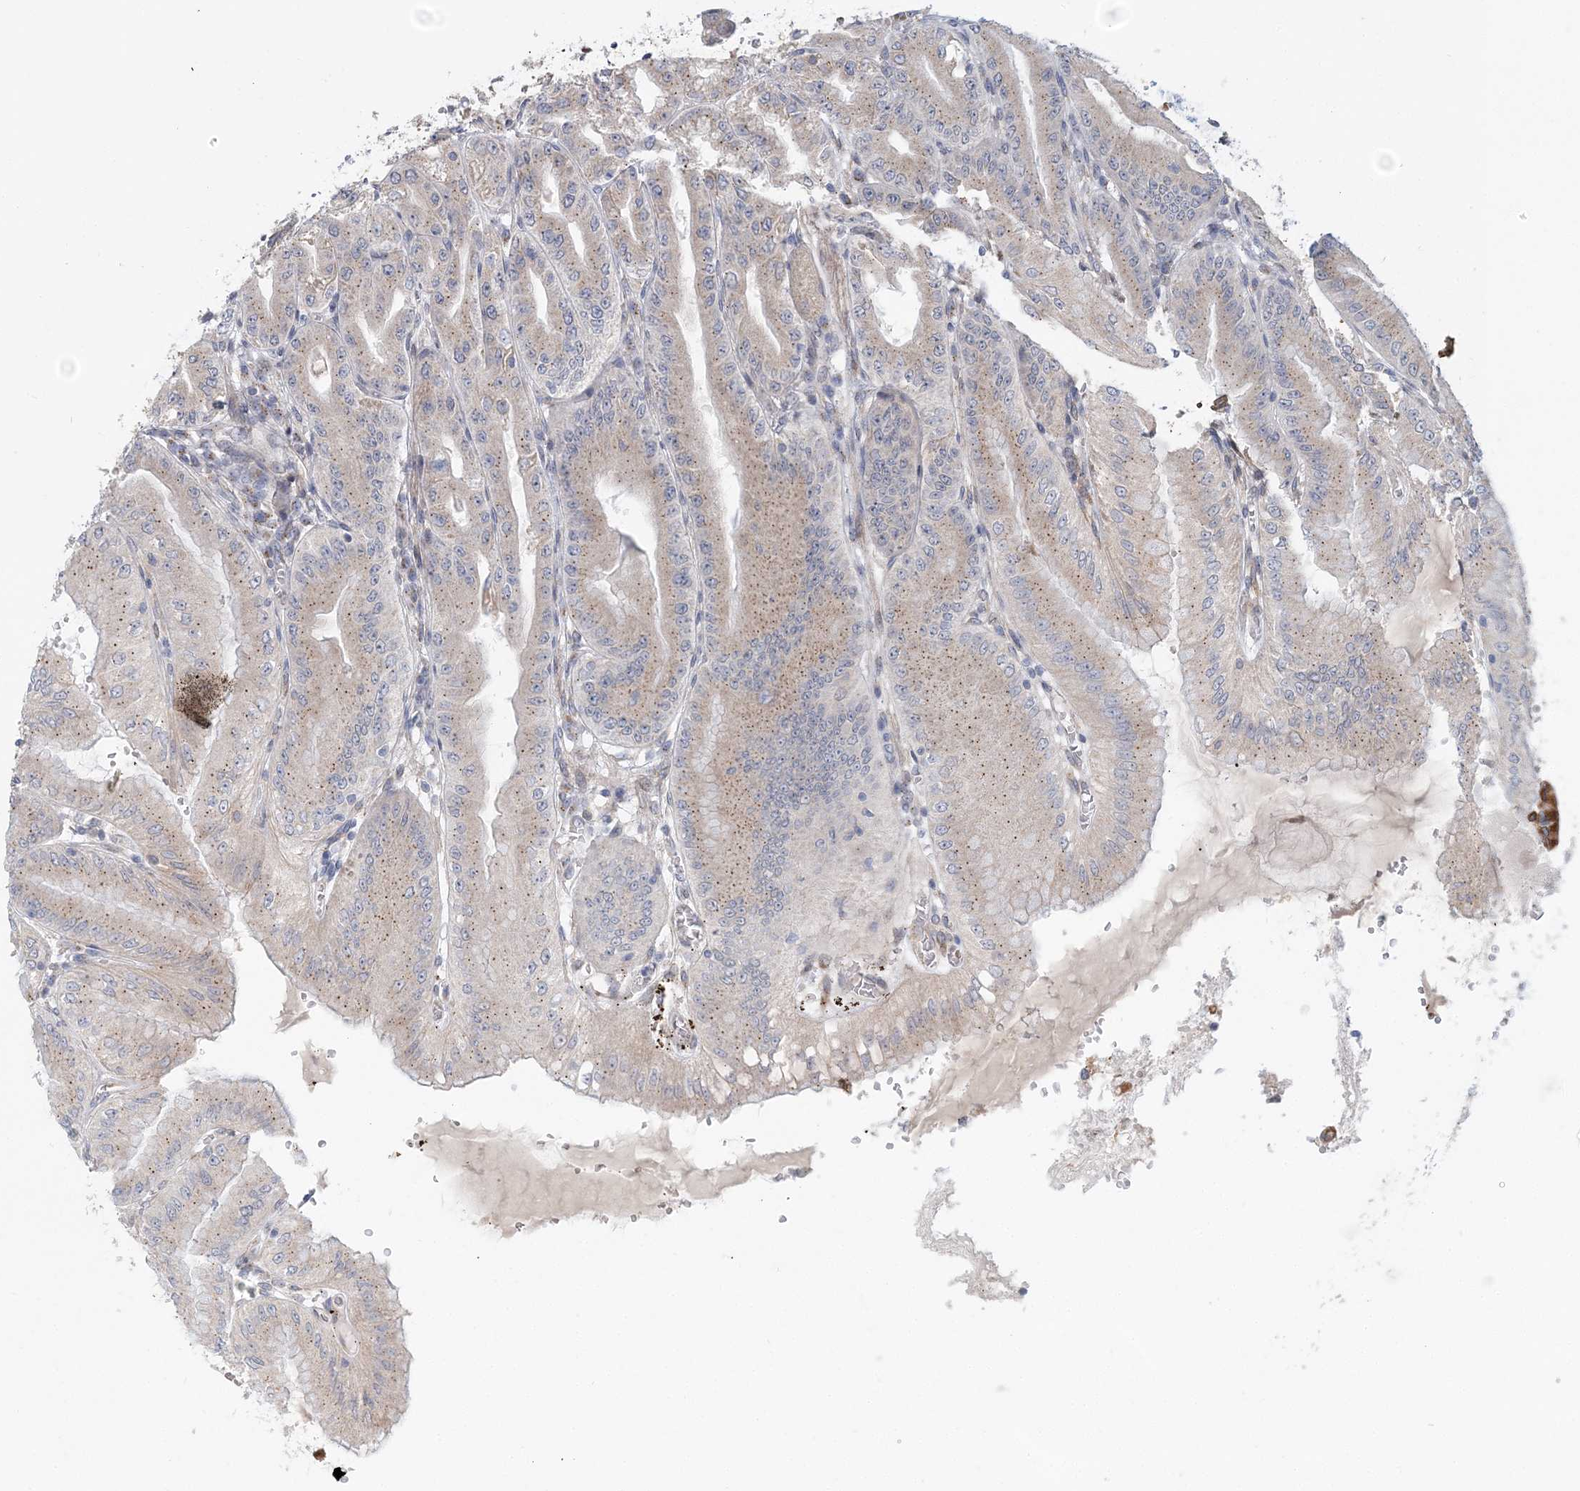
{"staining": {"intensity": "moderate", "quantity": ">75%", "location": "cytoplasmic/membranous"}, "tissue": "stomach", "cell_type": "Glandular cells", "image_type": "normal", "snomed": [{"axis": "morphology", "description": "Normal tissue, NOS"}, {"axis": "topography", "description": "Stomach, upper"}, {"axis": "topography", "description": "Stomach, lower"}], "caption": "Immunohistochemical staining of unremarkable human stomach displays >75% levels of moderate cytoplasmic/membranous protein positivity in approximately >75% of glandular cells.", "gene": "PCYOX1L", "patient": {"sex": "male", "age": 71}}